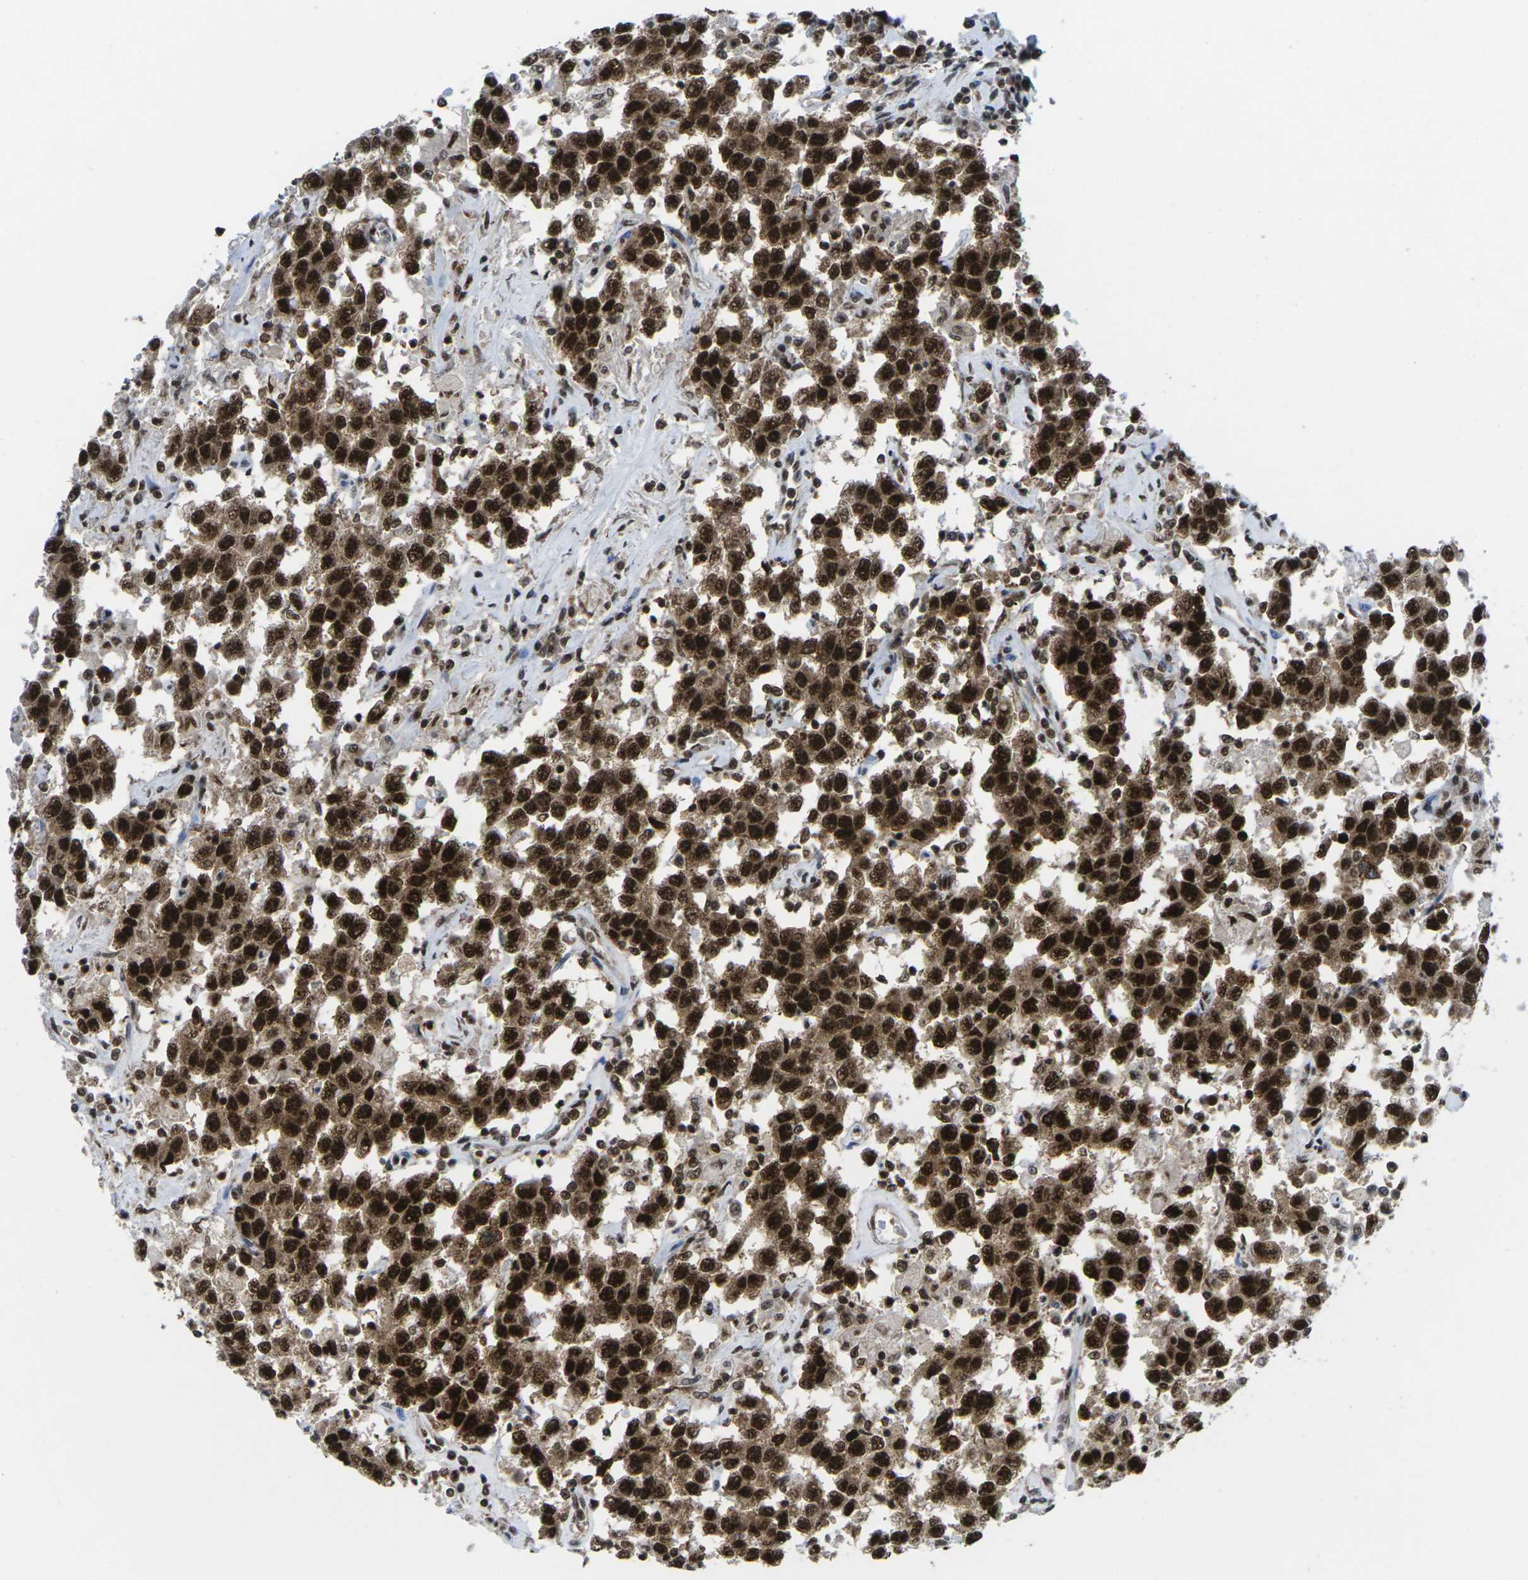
{"staining": {"intensity": "strong", "quantity": ">75%", "location": "cytoplasmic/membranous,nuclear"}, "tissue": "testis cancer", "cell_type": "Tumor cells", "image_type": "cancer", "snomed": [{"axis": "morphology", "description": "Seminoma, NOS"}, {"axis": "topography", "description": "Testis"}], "caption": "DAB immunohistochemical staining of seminoma (testis) shows strong cytoplasmic/membranous and nuclear protein staining in about >75% of tumor cells.", "gene": "MAGOH", "patient": {"sex": "male", "age": 41}}